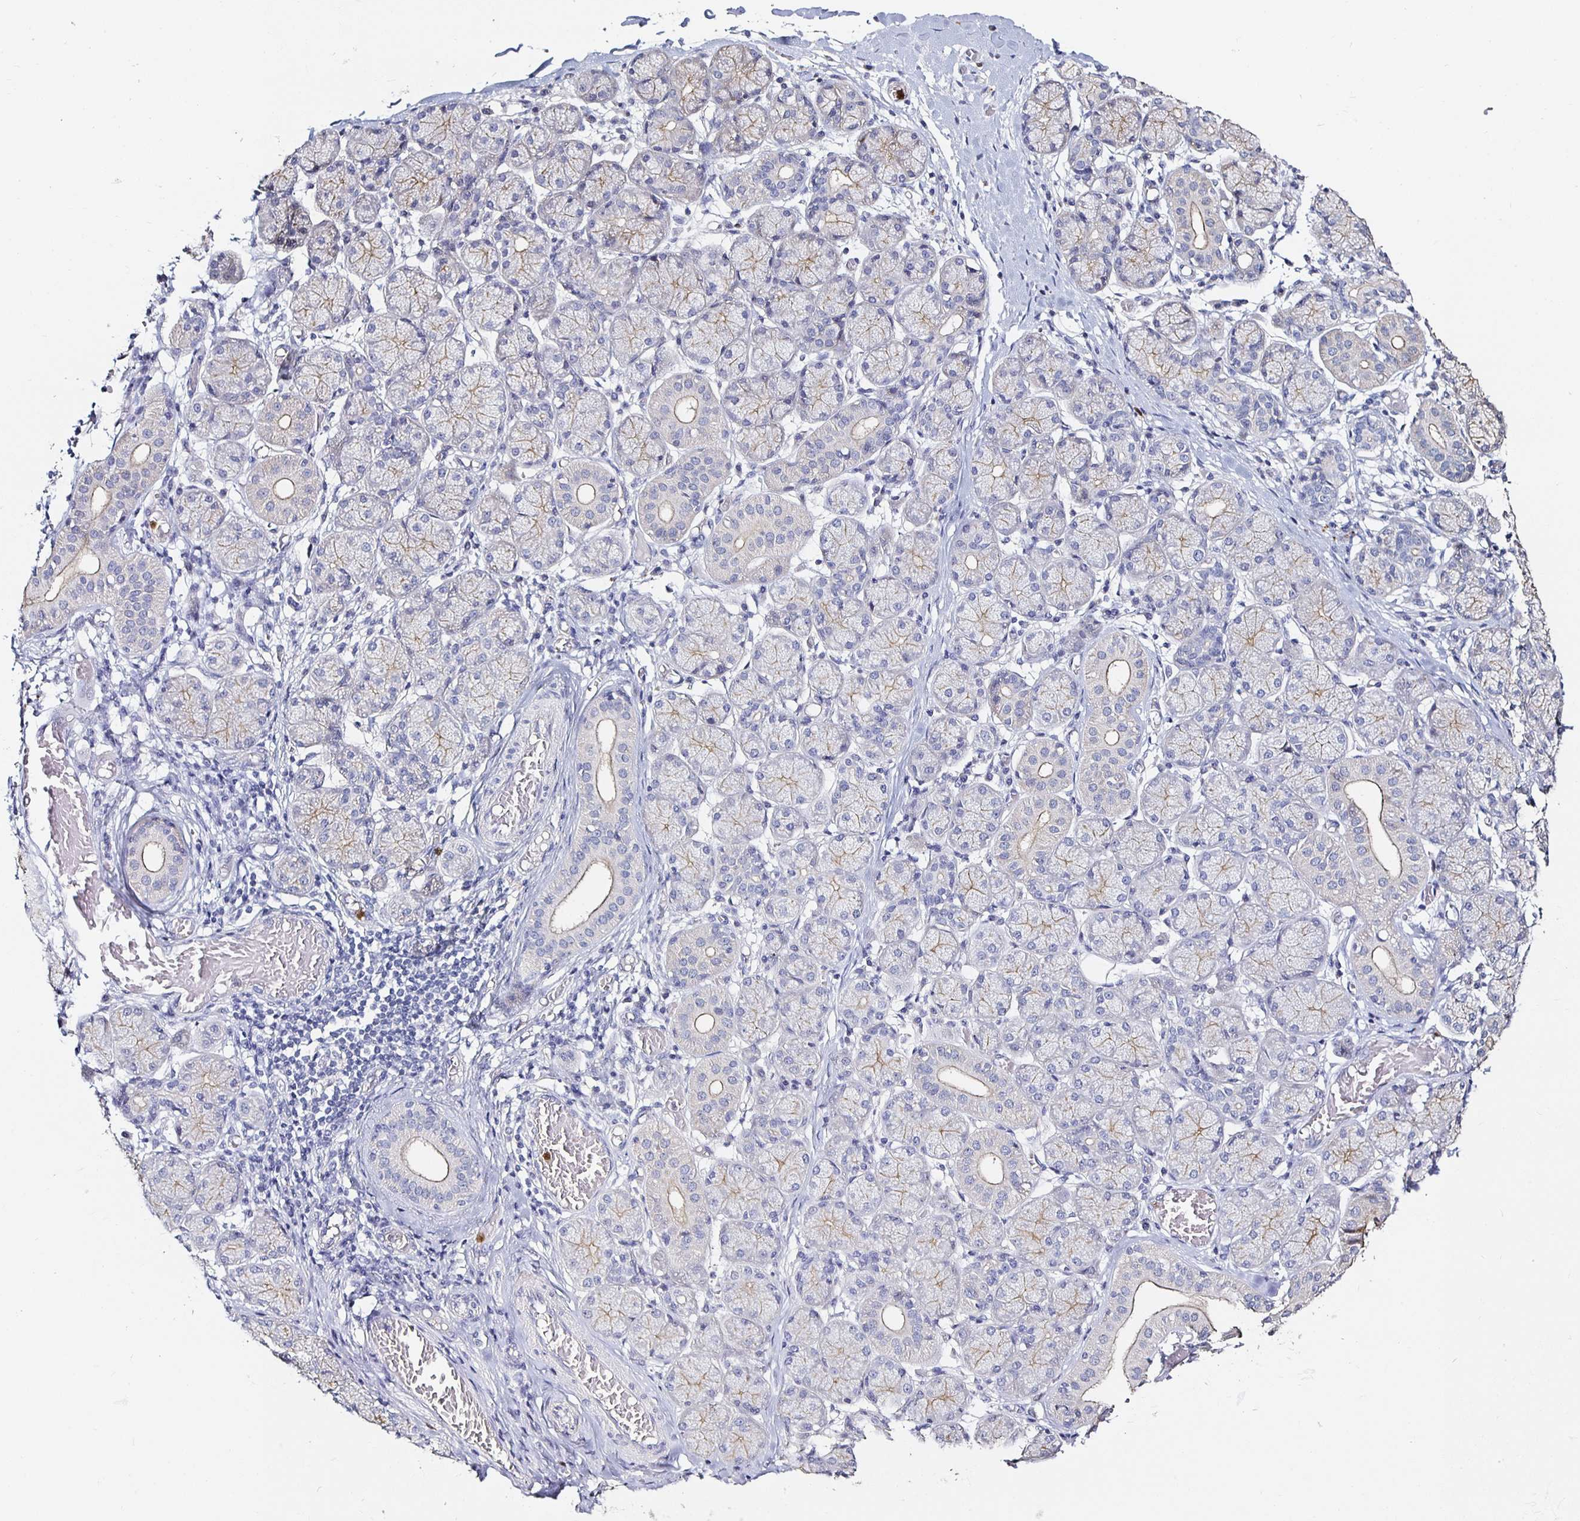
{"staining": {"intensity": "weak", "quantity": "25%-75%", "location": "cytoplasmic/membranous"}, "tissue": "salivary gland", "cell_type": "Glandular cells", "image_type": "normal", "snomed": [{"axis": "morphology", "description": "Normal tissue, NOS"}, {"axis": "topography", "description": "Salivary gland"}], "caption": "High-power microscopy captured an IHC micrograph of benign salivary gland, revealing weak cytoplasmic/membranous positivity in approximately 25%-75% of glandular cells.", "gene": "TLR4", "patient": {"sex": "female", "age": 24}}